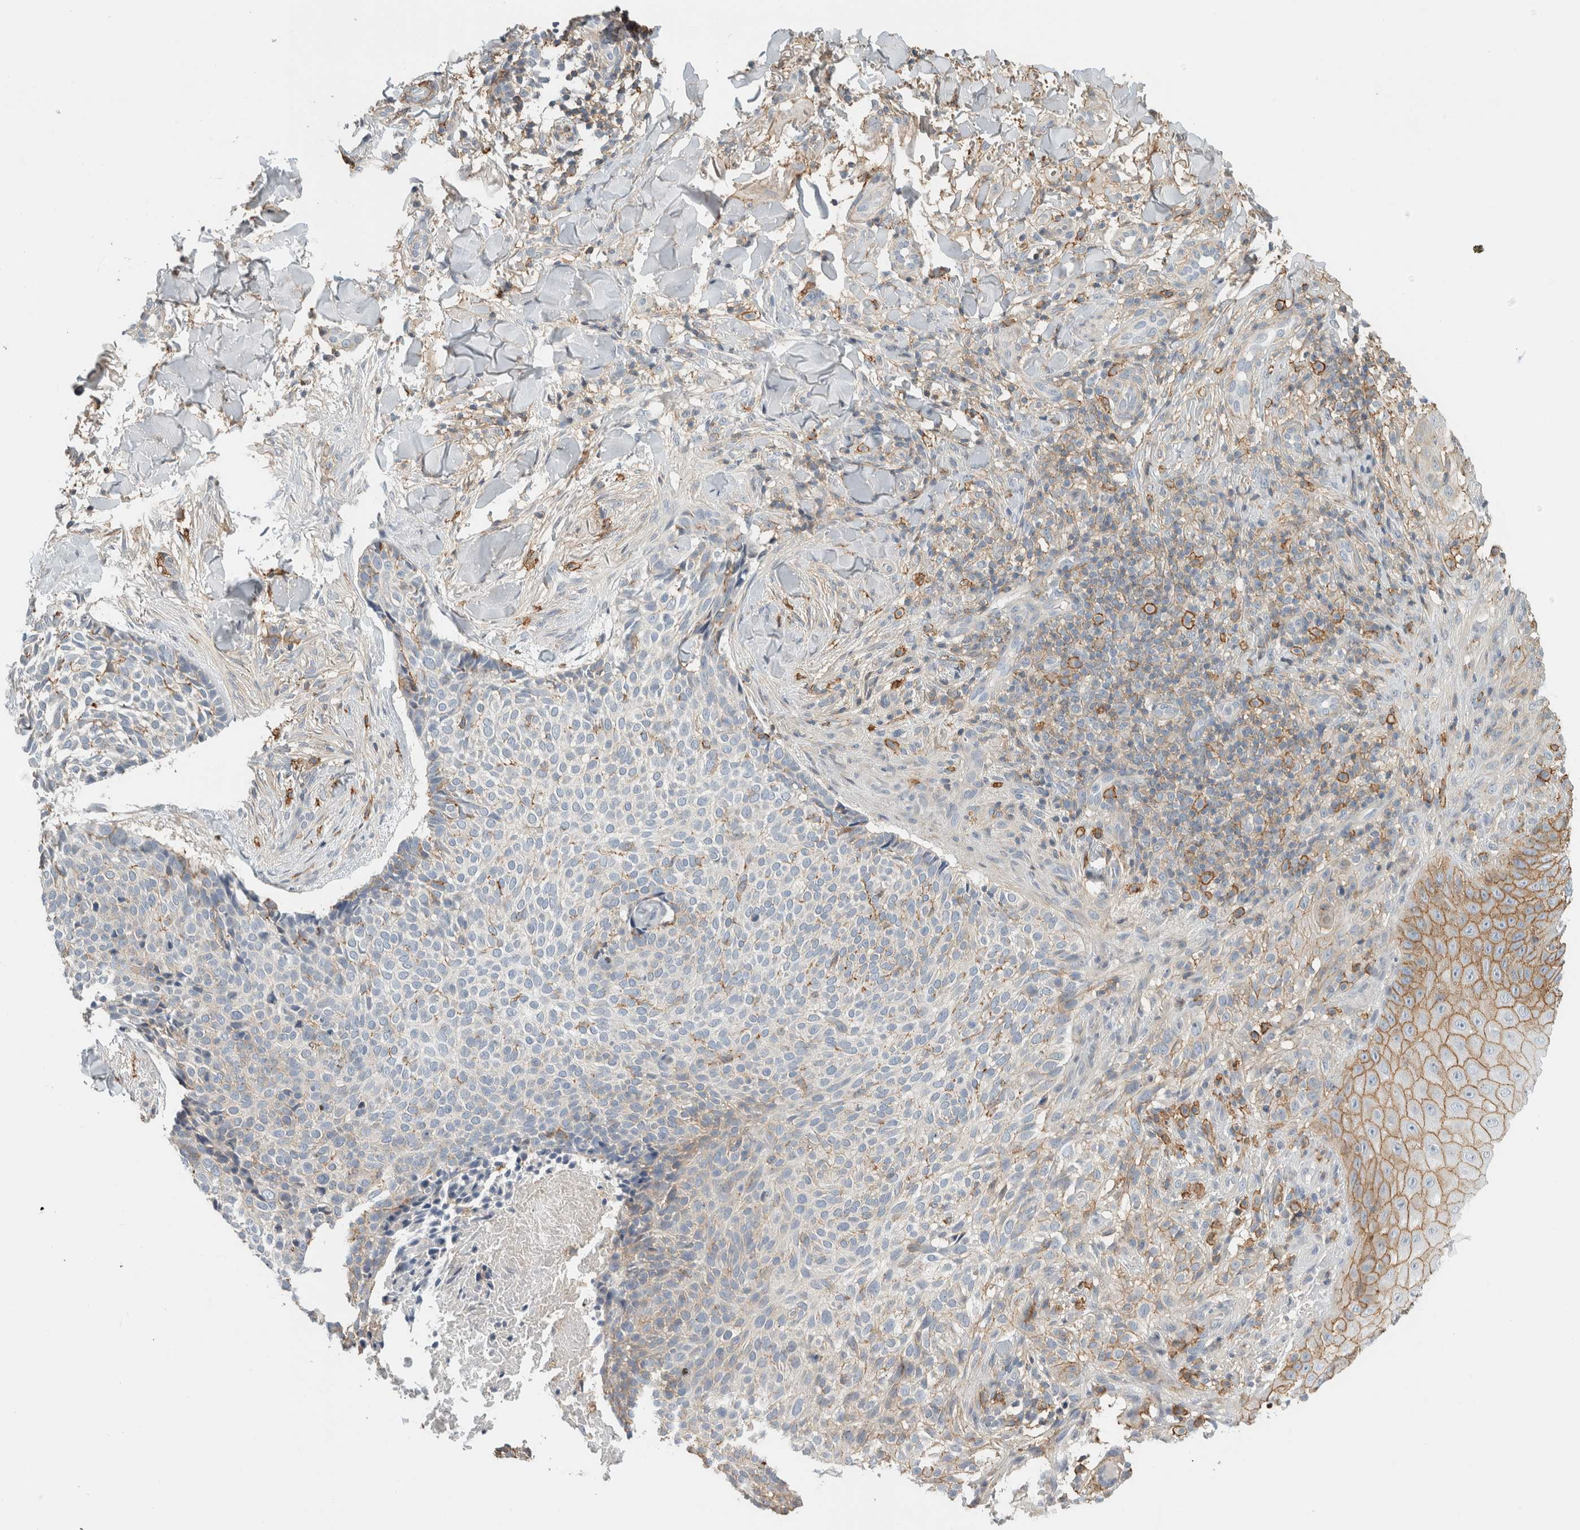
{"staining": {"intensity": "negative", "quantity": "none", "location": "none"}, "tissue": "skin cancer", "cell_type": "Tumor cells", "image_type": "cancer", "snomed": [{"axis": "morphology", "description": "Normal tissue, NOS"}, {"axis": "morphology", "description": "Basal cell carcinoma"}, {"axis": "topography", "description": "Skin"}], "caption": "An immunohistochemistry micrograph of basal cell carcinoma (skin) is shown. There is no staining in tumor cells of basal cell carcinoma (skin). (Stains: DAB (3,3'-diaminobenzidine) IHC with hematoxylin counter stain, Microscopy: brightfield microscopy at high magnification).", "gene": "ERCC6L2", "patient": {"sex": "male", "age": 67}}